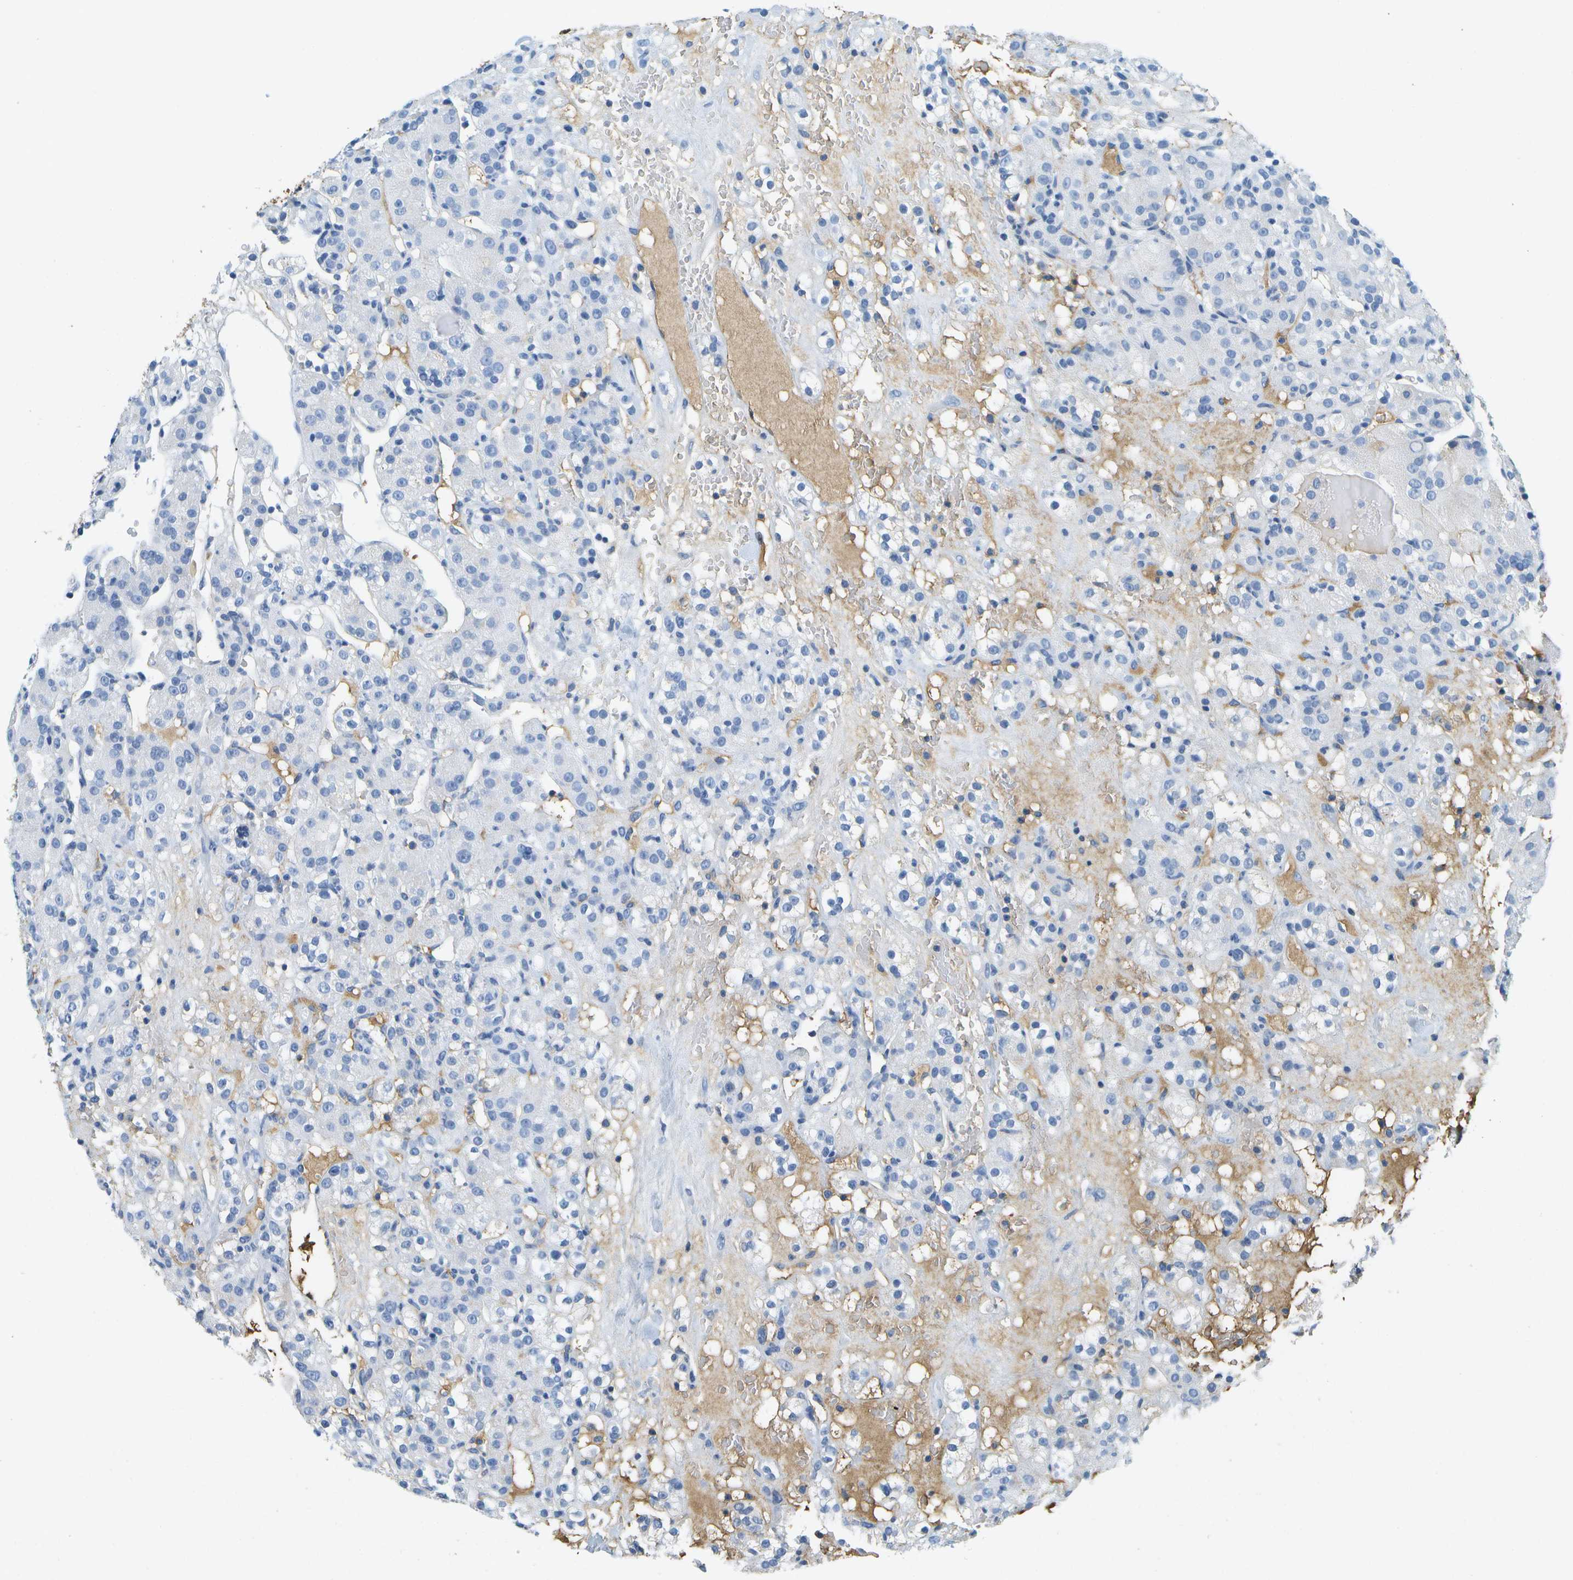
{"staining": {"intensity": "negative", "quantity": "none", "location": "none"}, "tissue": "renal cancer", "cell_type": "Tumor cells", "image_type": "cancer", "snomed": [{"axis": "morphology", "description": "Normal tissue, NOS"}, {"axis": "morphology", "description": "Adenocarcinoma, NOS"}, {"axis": "topography", "description": "Kidney"}], "caption": "IHC image of neoplastic tissue: human adenocarcinoma (renal) stained with DAB (3,3'-diaminobenzidine) exhibits no significant protein expression in tumor cells. (Brightfield microscopy of DAB immunohistochemistry (IHC) at high magnification).", "gene": "SERPINA1", "patient": {"sex": "male", "age": 61}}